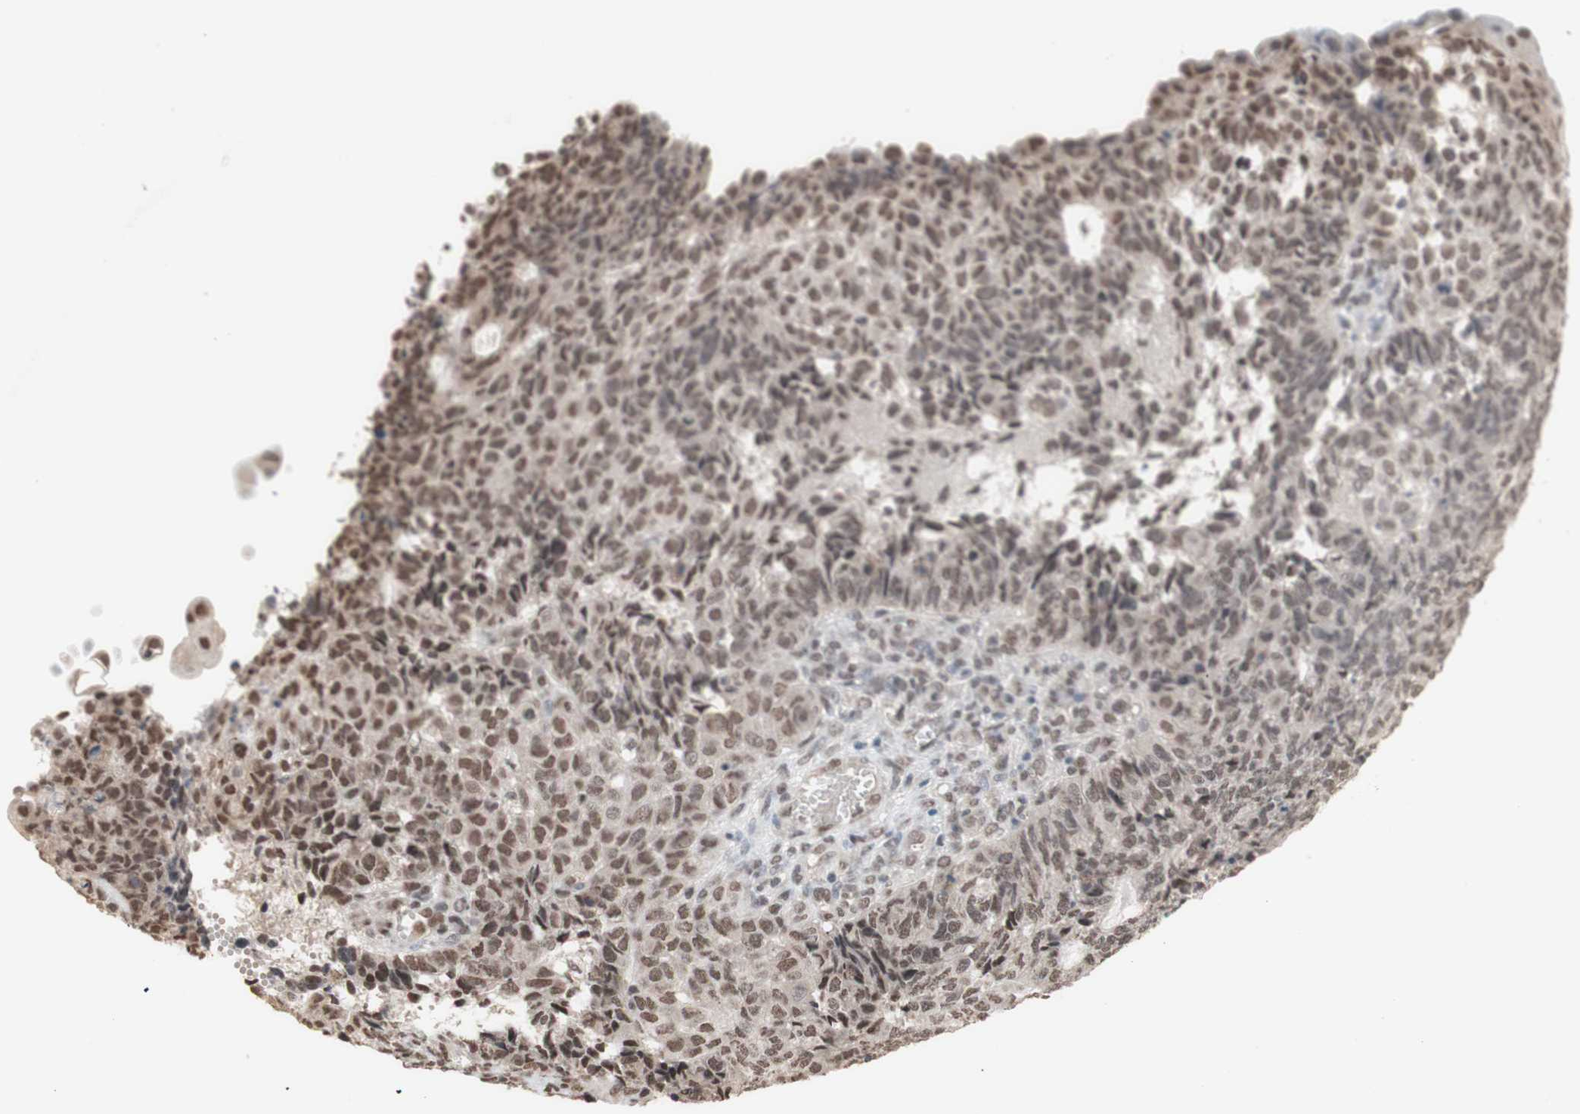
{"staining": {"intensity": "weak", "quantity": ">75%", "location": "nuclear"}, "tissue": "endometrial cancer", "cell_type": "Tumor cells", "image_type": "cancer", "snomed": [{"axis": "morphology", "description": "Adenocarcinoma, NOS"}, {"axis": "topography", "description": "Endometrium"}], "caption": "DAB immunohistochemical staining of human endometrial cancer reveals weak nuclear protein expression in approximately >75% of tumor cells.", "gene": "SFPQ", "patient": {"sex": "female", "age": 32}}